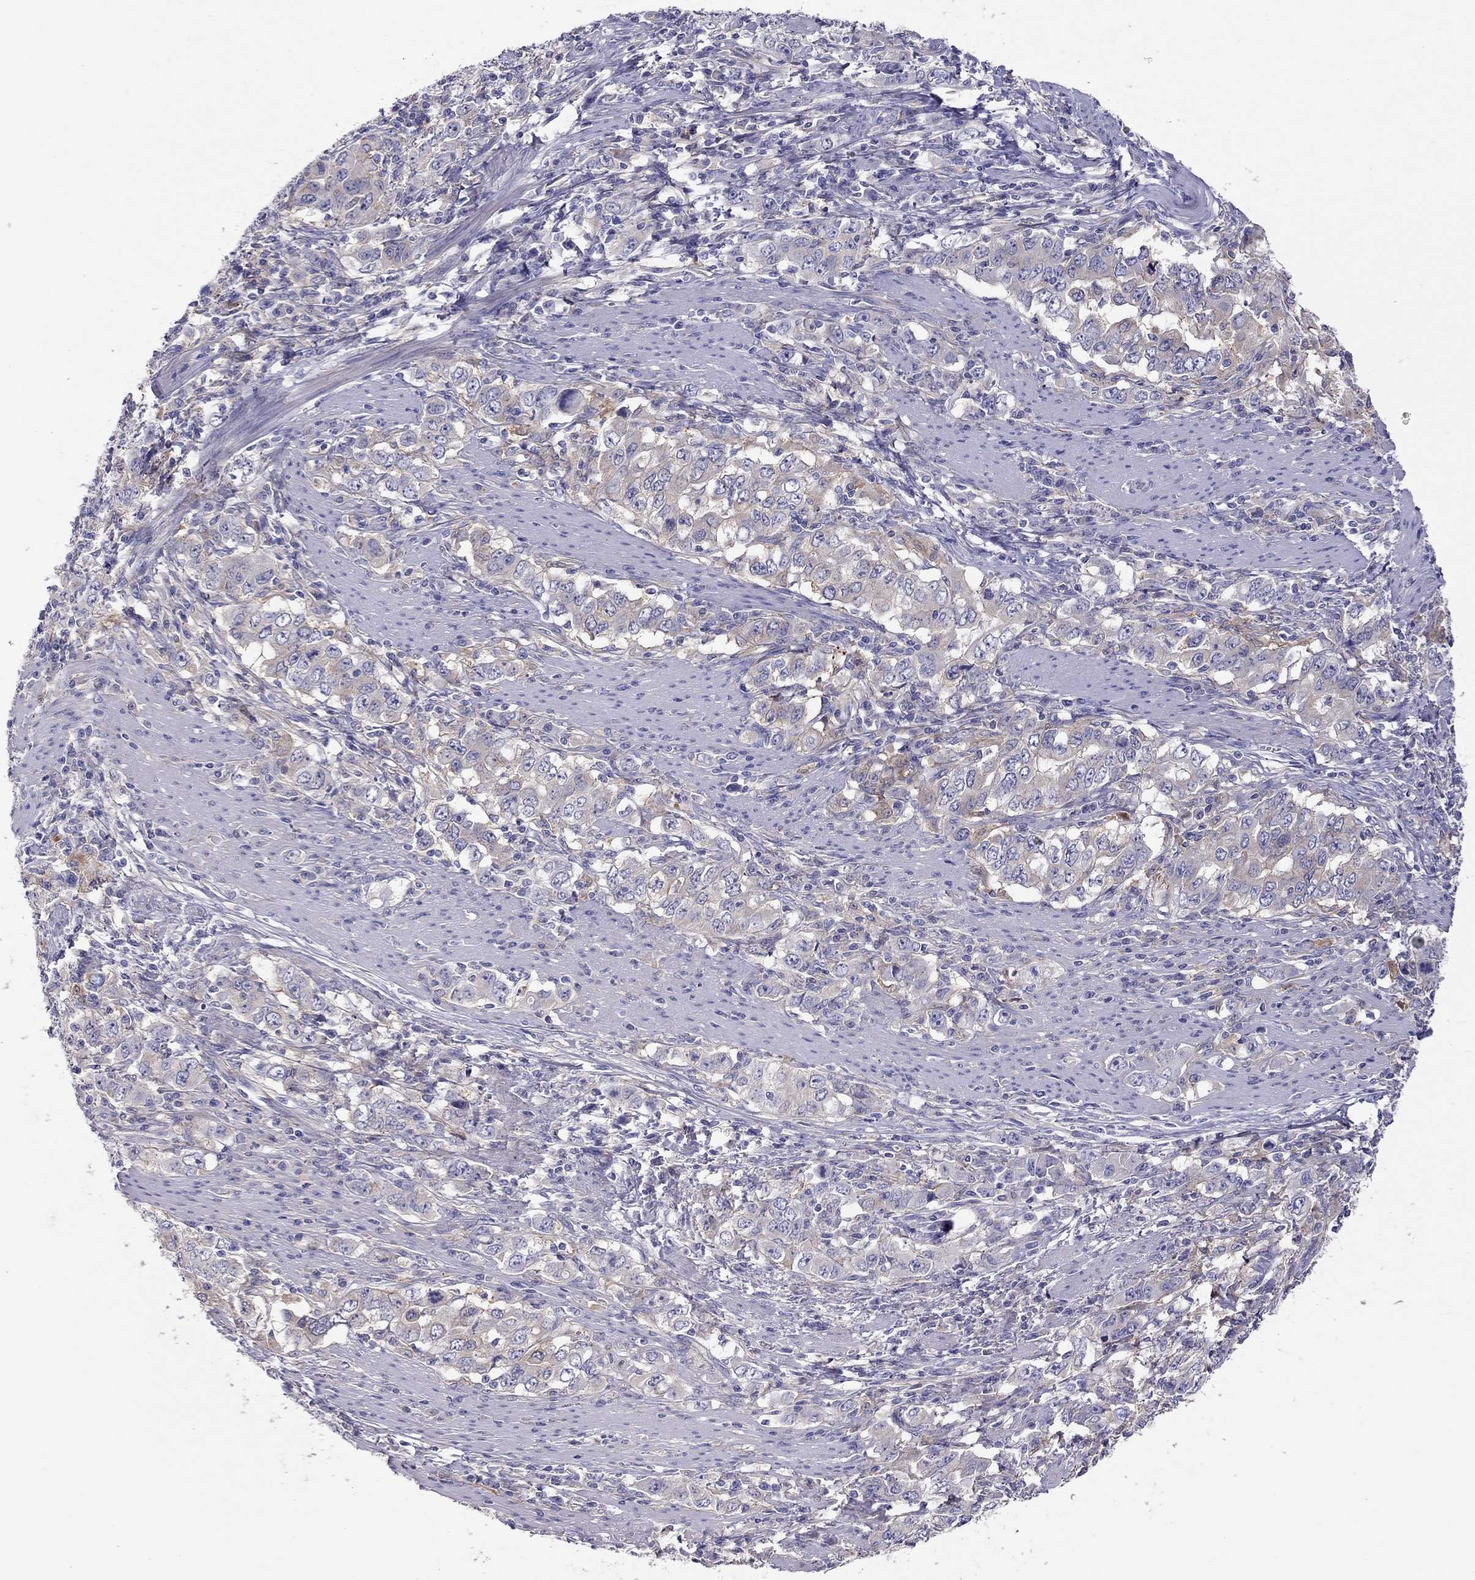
{"staining": {"intensity": "weak", "quantity": ">75%", "location": "cytoplasmic/membranous"}, "tissue": "stomach cancer", "cell_type": "Tumor cells", "image_type": "cancer", "snomed": [{"axis": "morphology", "description": "Adenocarcinoma, NOS"}, {"axis": "topography", "description": "Stomach, lower"}], "caption": "IHC of stomach cancer (adenocarcinoma) reveals low levels of weak cytoplasmic/membranous expression in approximately >75% of tumor cells. The staining was performed using DAB, with brown indicating positive protein expression. Nuclei are stained blue with hematoxylin.", "gene": "ALOX15B", "patient": {"sex": "female", "age": 72}}